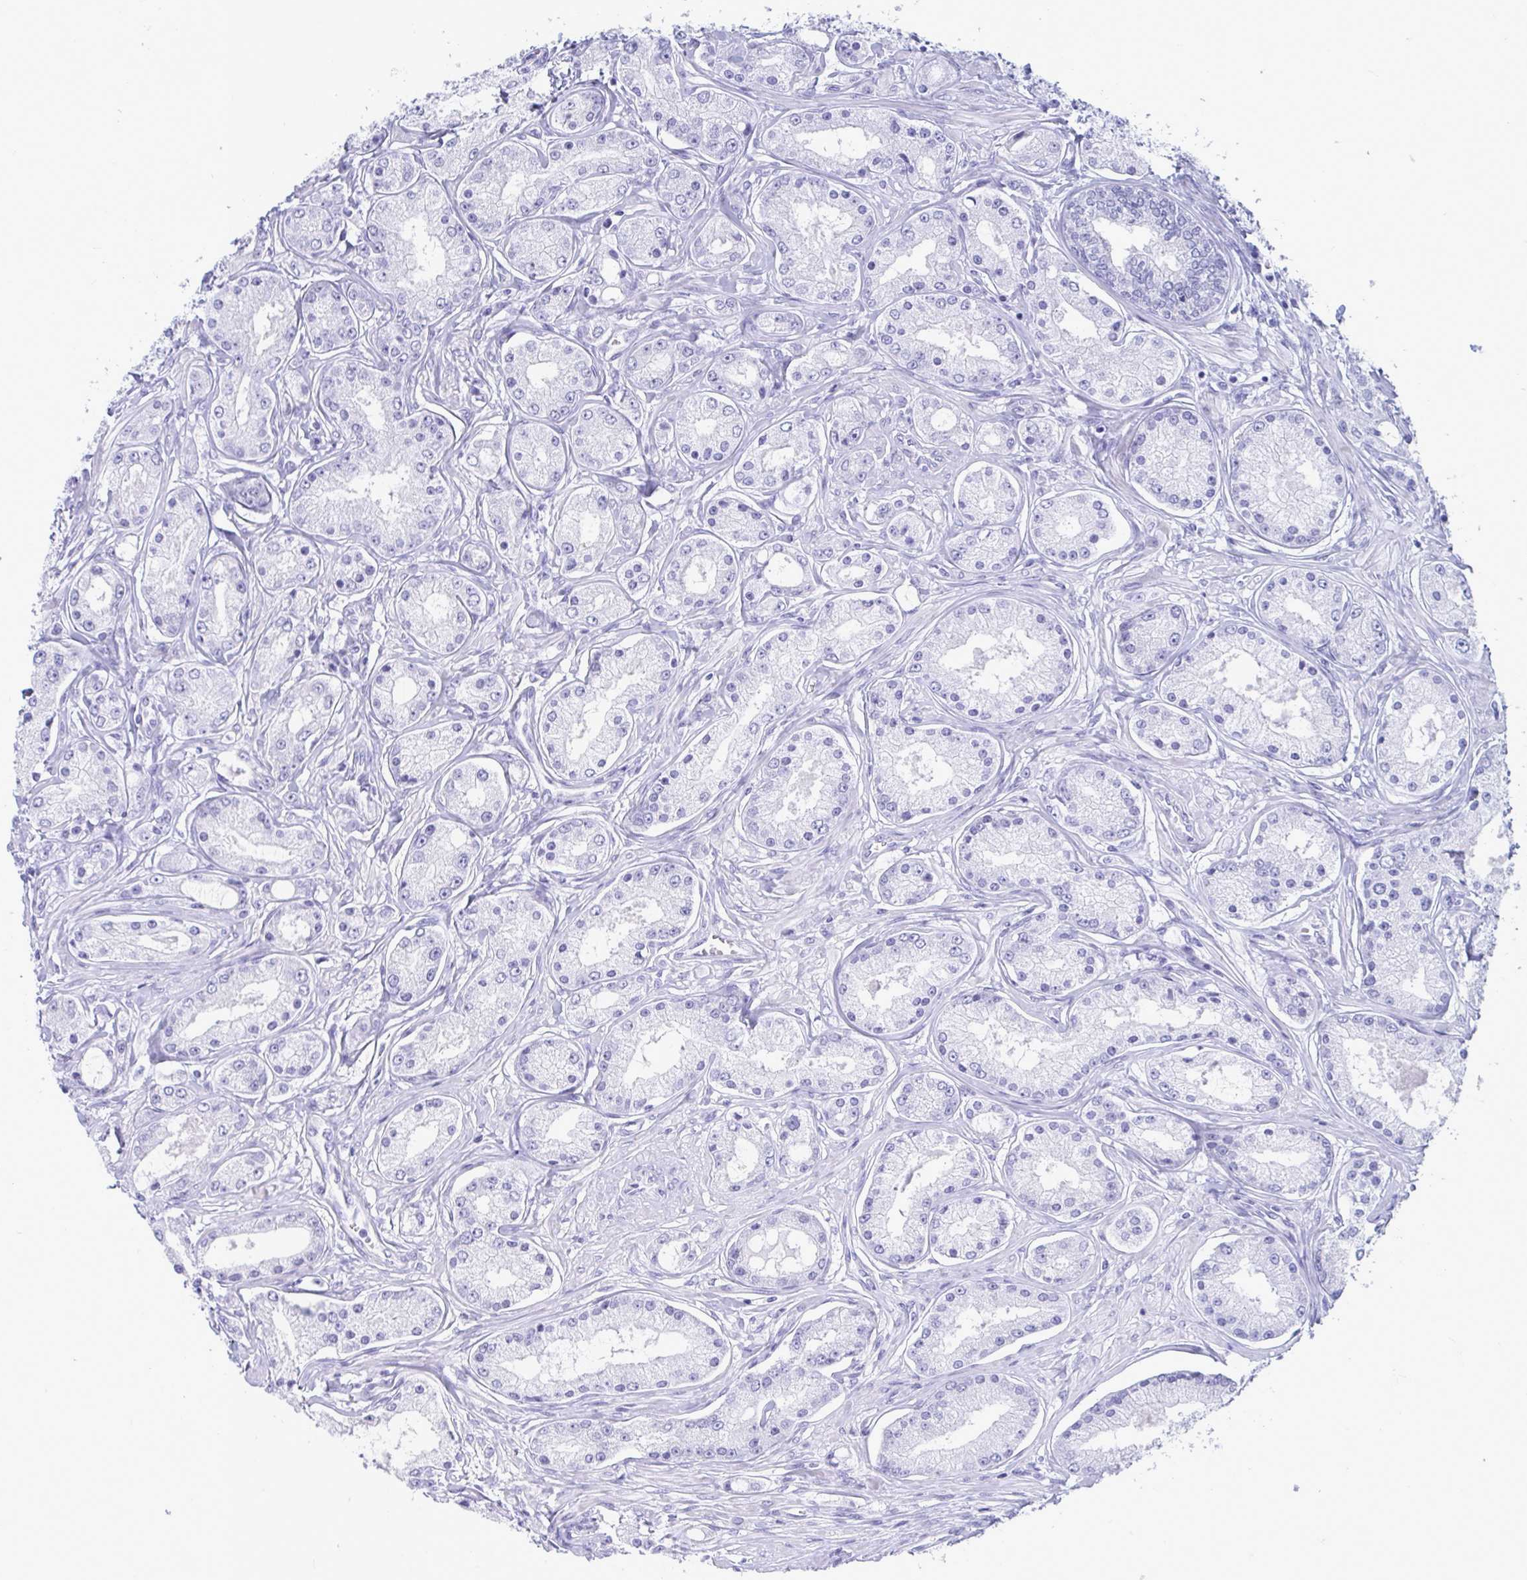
{"staining": {"intensity": "moderate", "quantity": "<25%", "location": "cytoplasmic/membranous"}, "tissue": "prostate cancer", "cell_type": "Tumor cells", "image_type": "cancer", "snomed": [{"axis": "morphology", "description": "Adenocarcinoma, High grade"}, {"axis": "topography", "description": "Prostate"}], "caption": "High-magnification brightfield microscopy of prostate cancer stained with DAB (brown) and counterstained with hematoxylin (blue). tumor cells exhibit moderate cytoplasmic/membranous positivity is identified in approximately<25% of cells.", "gene": "TTC30B", "patient": {"sex": "male", "age": 66}}